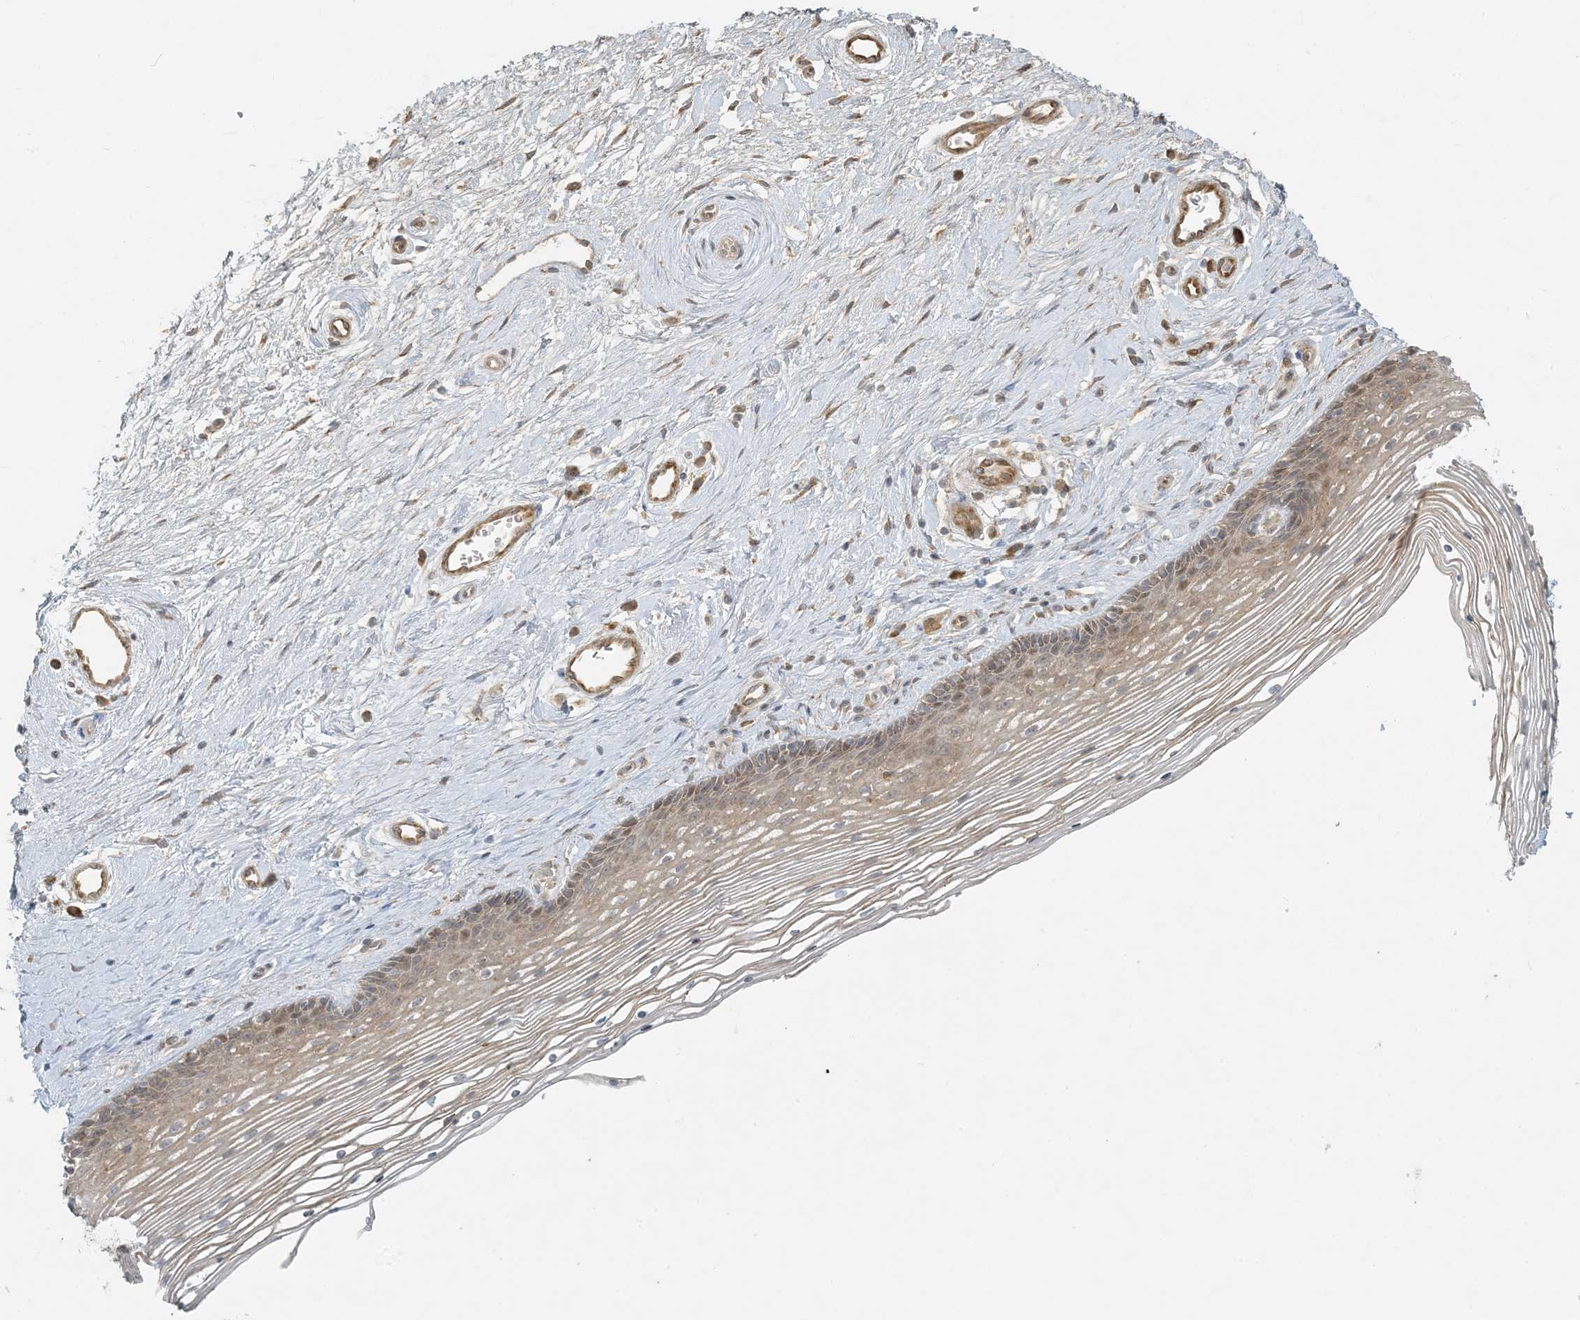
{"staining": {"intensity": "moderate", "quantity": "25%-75%", "location": "cytoplasmic/membranous,nuclear"}, "tissue": "vagina", "cell_type": "Squamous epithelial cells", "image_type": "normal", "snomed": [{"axis": "morphology", "description": "Normal tissue, NOS"}, {"axis": "topography", "description": "Vagina"}], "caption": "Normal vagina exhibits moderate cytoplasmic/membranous,nuclear positivity in approximately 25%-75% of squamous epithelial cells, visualized by immunohistochemistry.", "gene": "HACL1", "patient": {"sex": "female", "age": 46}}